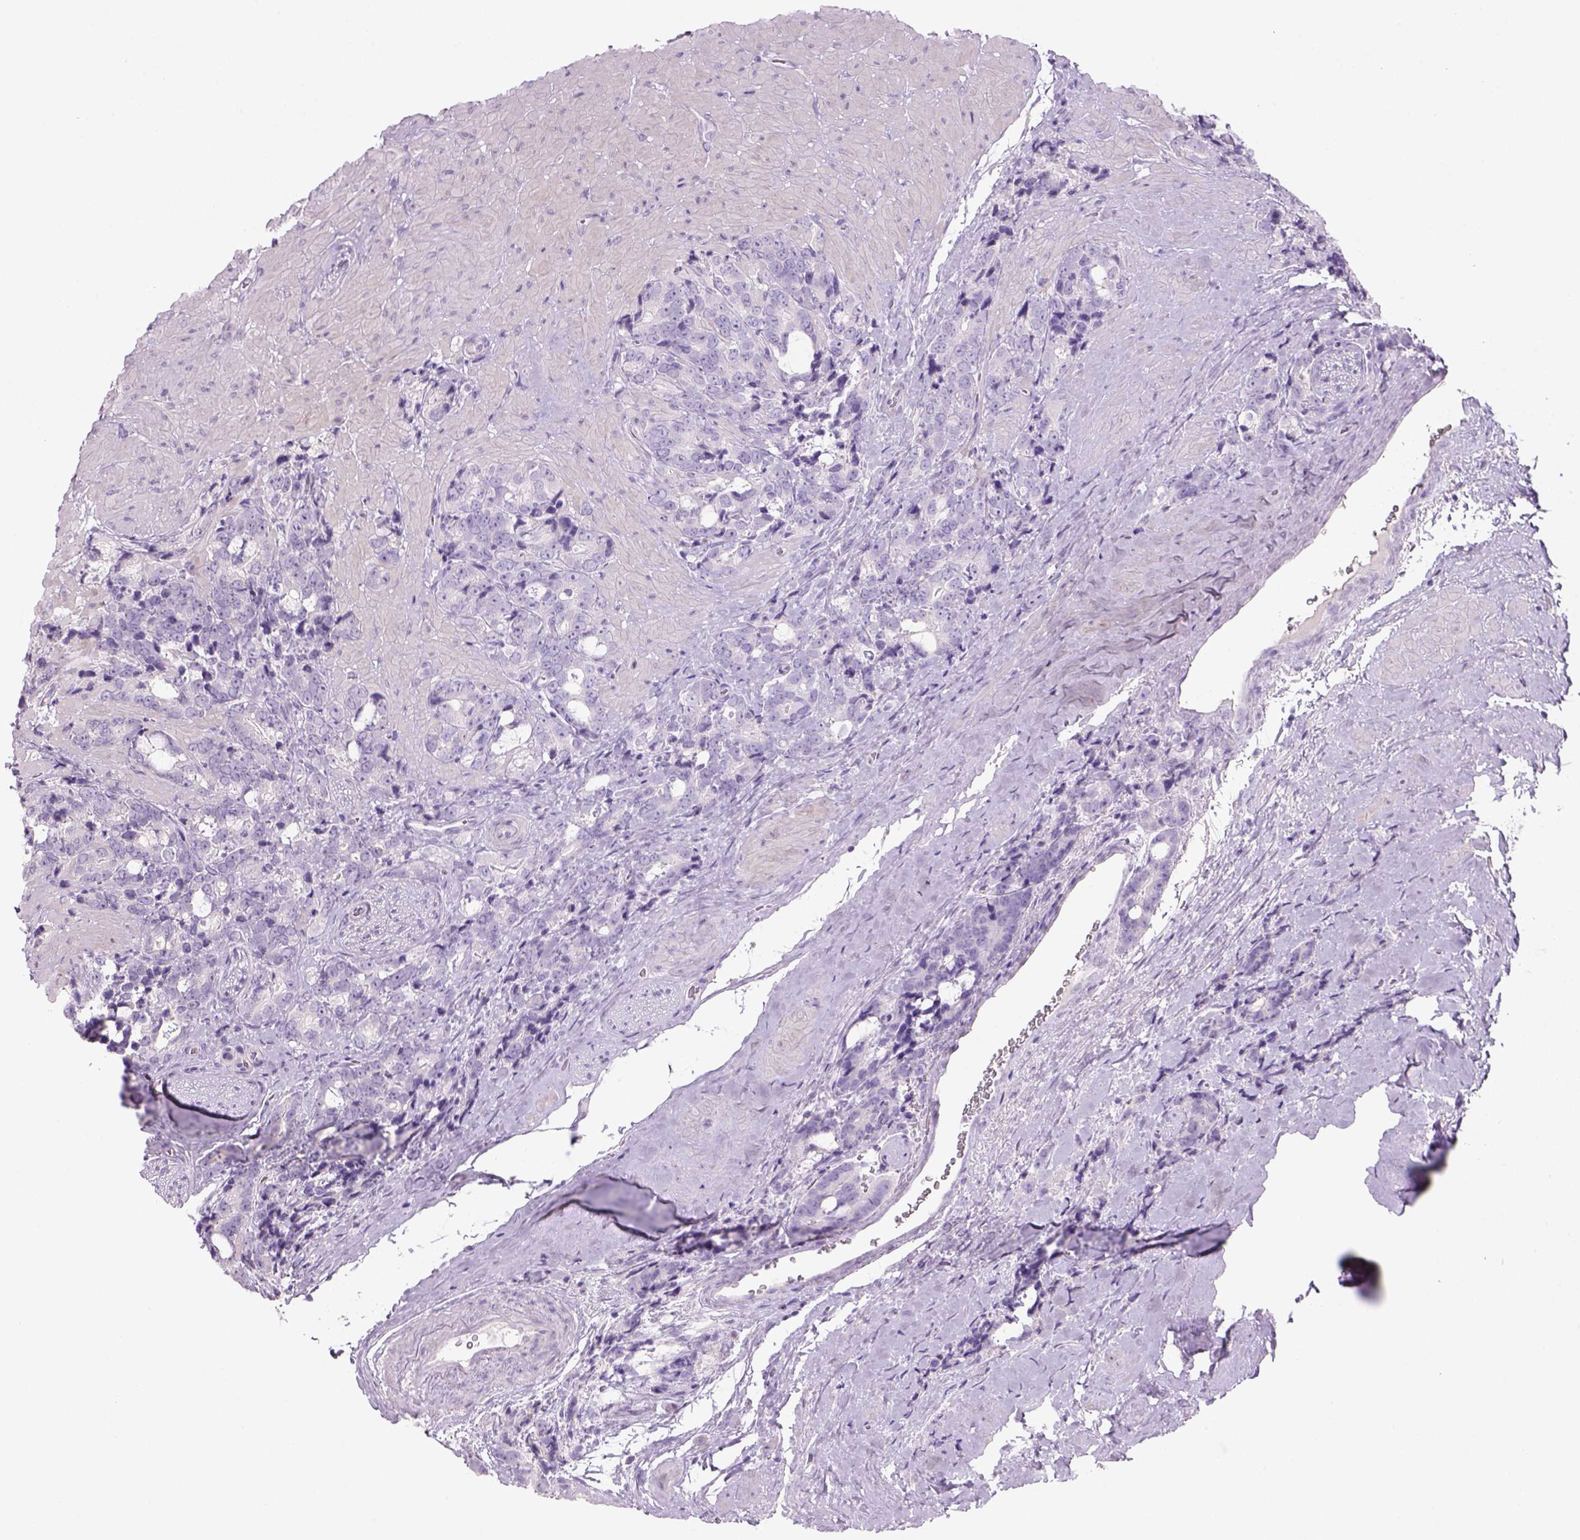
{"staining": {"intensity": "negative", "quantity": "none", "location": "none"}, "tissue": "prostate cancer", "cell_type": "Tumor cells", "image_type": "cancer", "snomed": [{"axis": "morphology", "description": "Adenocarcinoma, High grade"}, {"axis": "topography", "description": "Prostate"}], "caption": "This is a micrograph of immunohistochemistry (IHC) staining of prostate cancer, which shows no positivity in tumor cells.", "gene": "TENM4", "patient": {"sex": "male", "age": 74}}